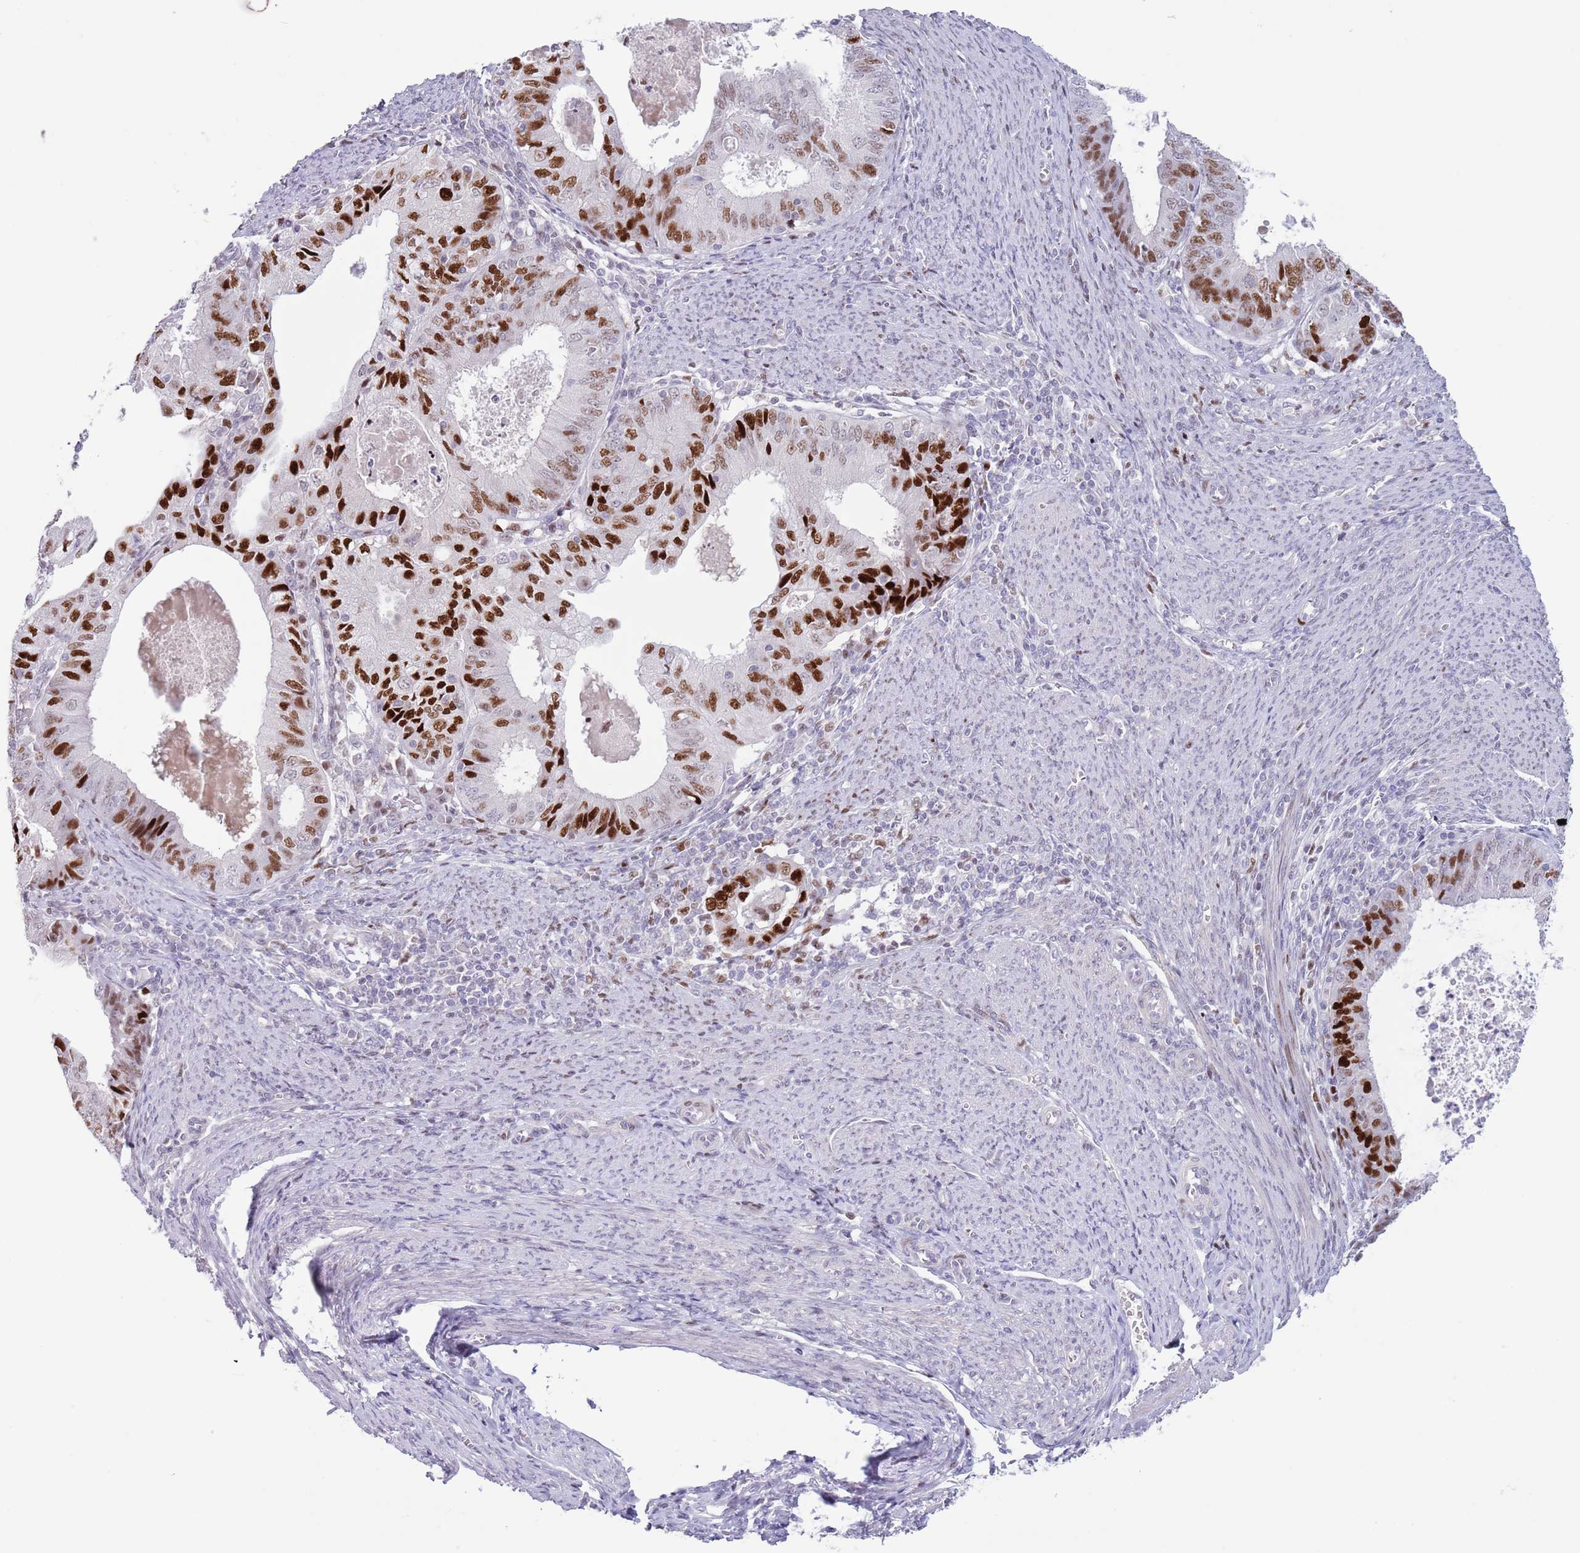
{"staining": {"intensity": "strong", "quantity": "25%-75%", "location": "nuclear"}, "tissue": "endometrial cancer", "cell_type": "Tumor cells", "image_type": "cancer", "snomed": [{"axis": "morphology", "description": "Adenocarcinoma, NOS"}, {"axis": "topography", "description": "Endometrium"}], "caption": "Immunohistochemistry (IHC) of human endometrial adenocarcinoma exhibits high levels of strong nuclear expression in approximately 25%-75% of tumor cells. Immunohistochemistry (IHC) stains the protein of interest in brown and the nuclei are stained blue.", "gene": "MFSD10", "patient": {"sex": "female", "age": 57}}